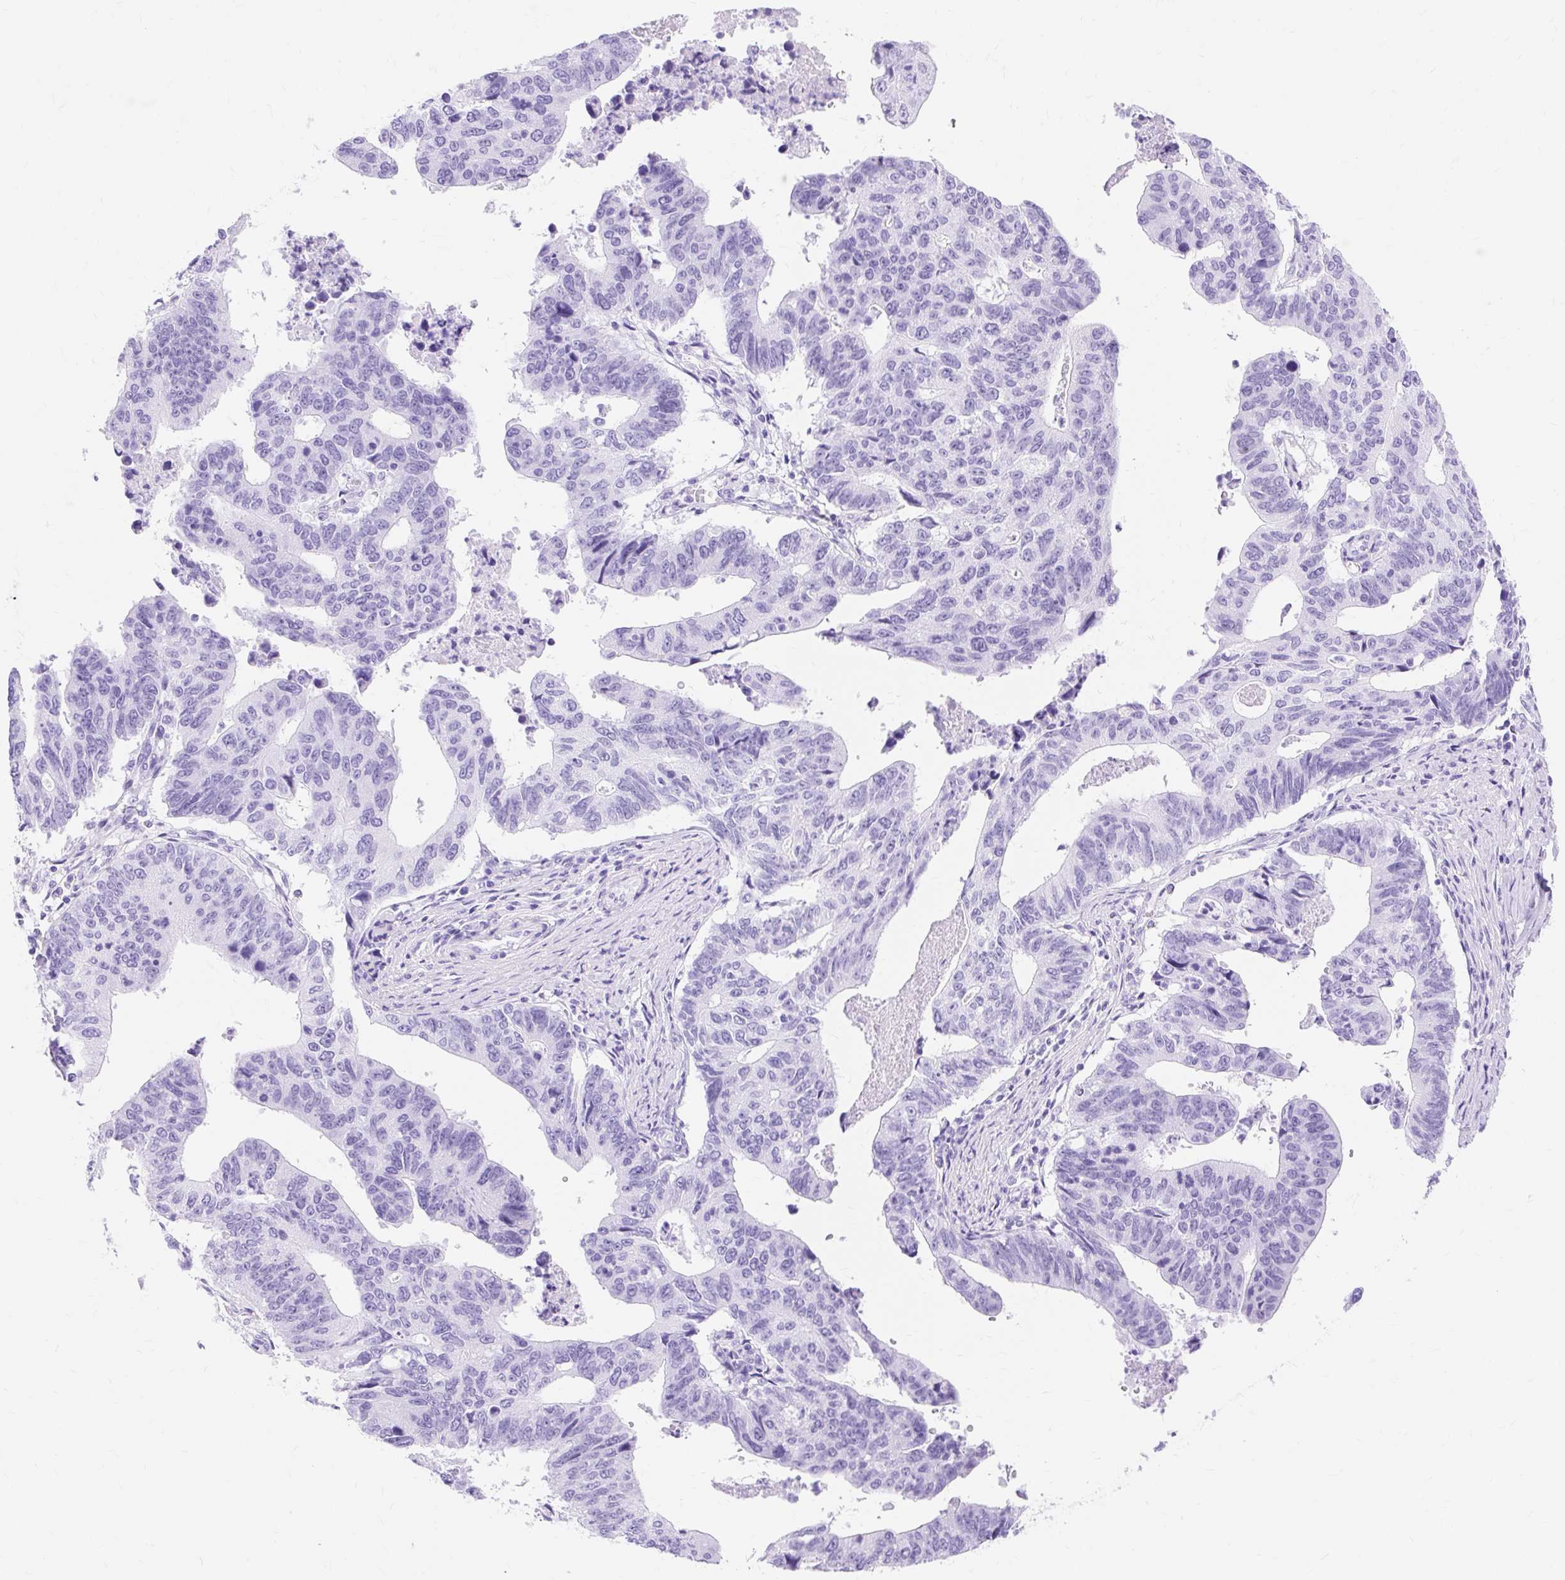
{"staining": {"intensity": "negative", "quantity": "none", "location": "none"}, "tissue": "stomach cancer", "cell_type": "Tumor cells", "image_type": "cancer", "snomed": [{"axis": "morphology", "description": "Adenocarcinoma, NOS"}, {"axis": "topography", "description": "Stomach"}], "caption": "Immunohistochemistry histopathology image of neoplastic tissue: human stomach cancer stained with DAB demonstrates no significant protein staining in tumor cells.", "gene": "MBP", "patient": {"sex": "male", "age": 59}}